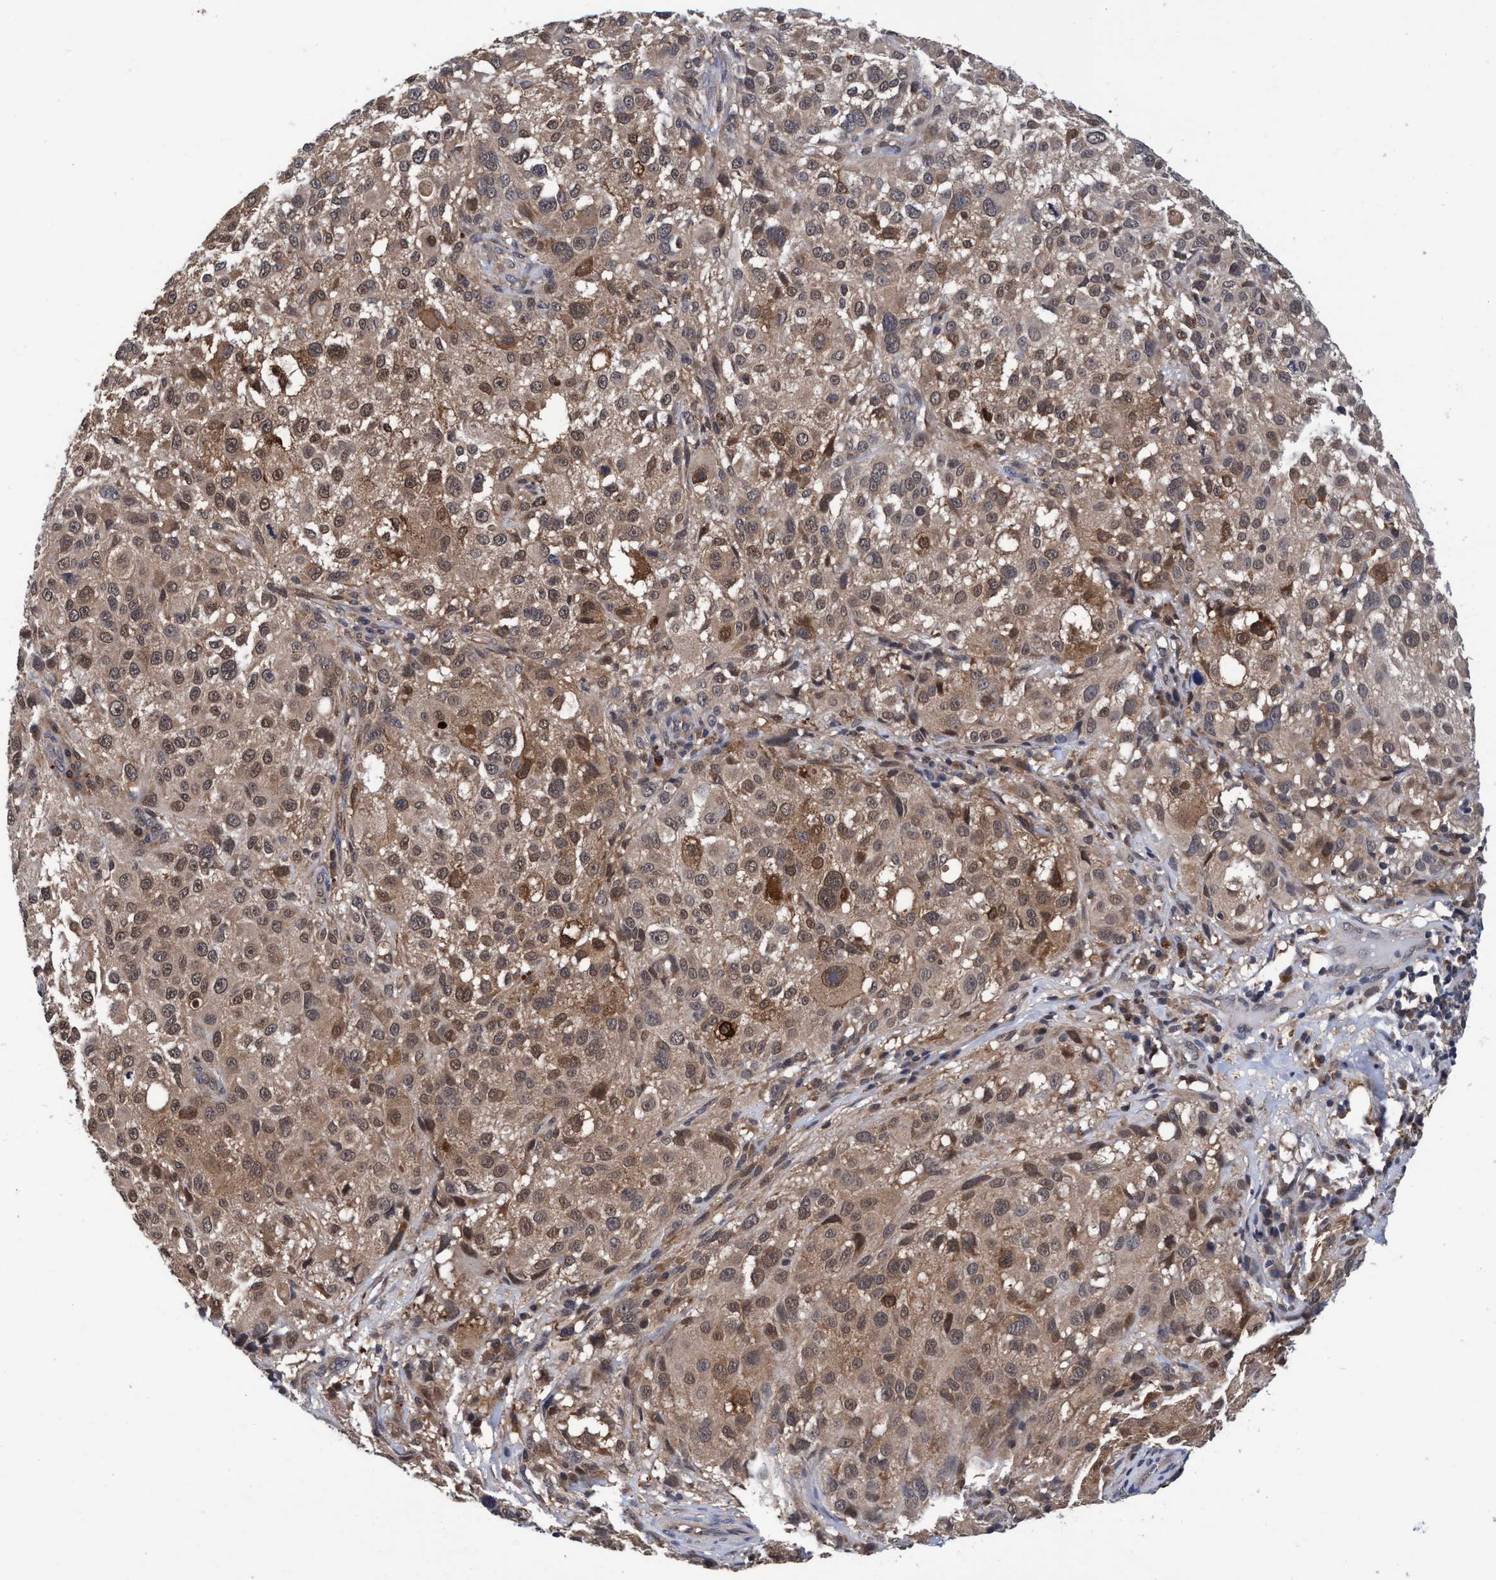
{"staining": {"intensity": "weak", "quantity": ">75%", "location": "cytoplasmic/membranous"}, "tissue": "melanoma", "cell_type": "Tumor cells", "image_type": "cancer", "snomed": [{"axis": "morphology", "description": "Necrosis, NOS"}, {"axis": "morphology", "description": "Malignant melanoma, NOS"}, {"axis": "topography", "description": "Skin"}], "caption": "DAB (3,3'-diaminobenzidine) immunohistochemical staining of malignant melanoma exhibits weak cytoplasmic/membranous protein staining in approximately >75% of tumor cells. The protein of interest is stained brown, and the nuclei are stained in blue (DAB IHC with brightfield microscopy, high magnification).", "gene": "PSMD12", "patient": {"sex": "female", "age": 87}}